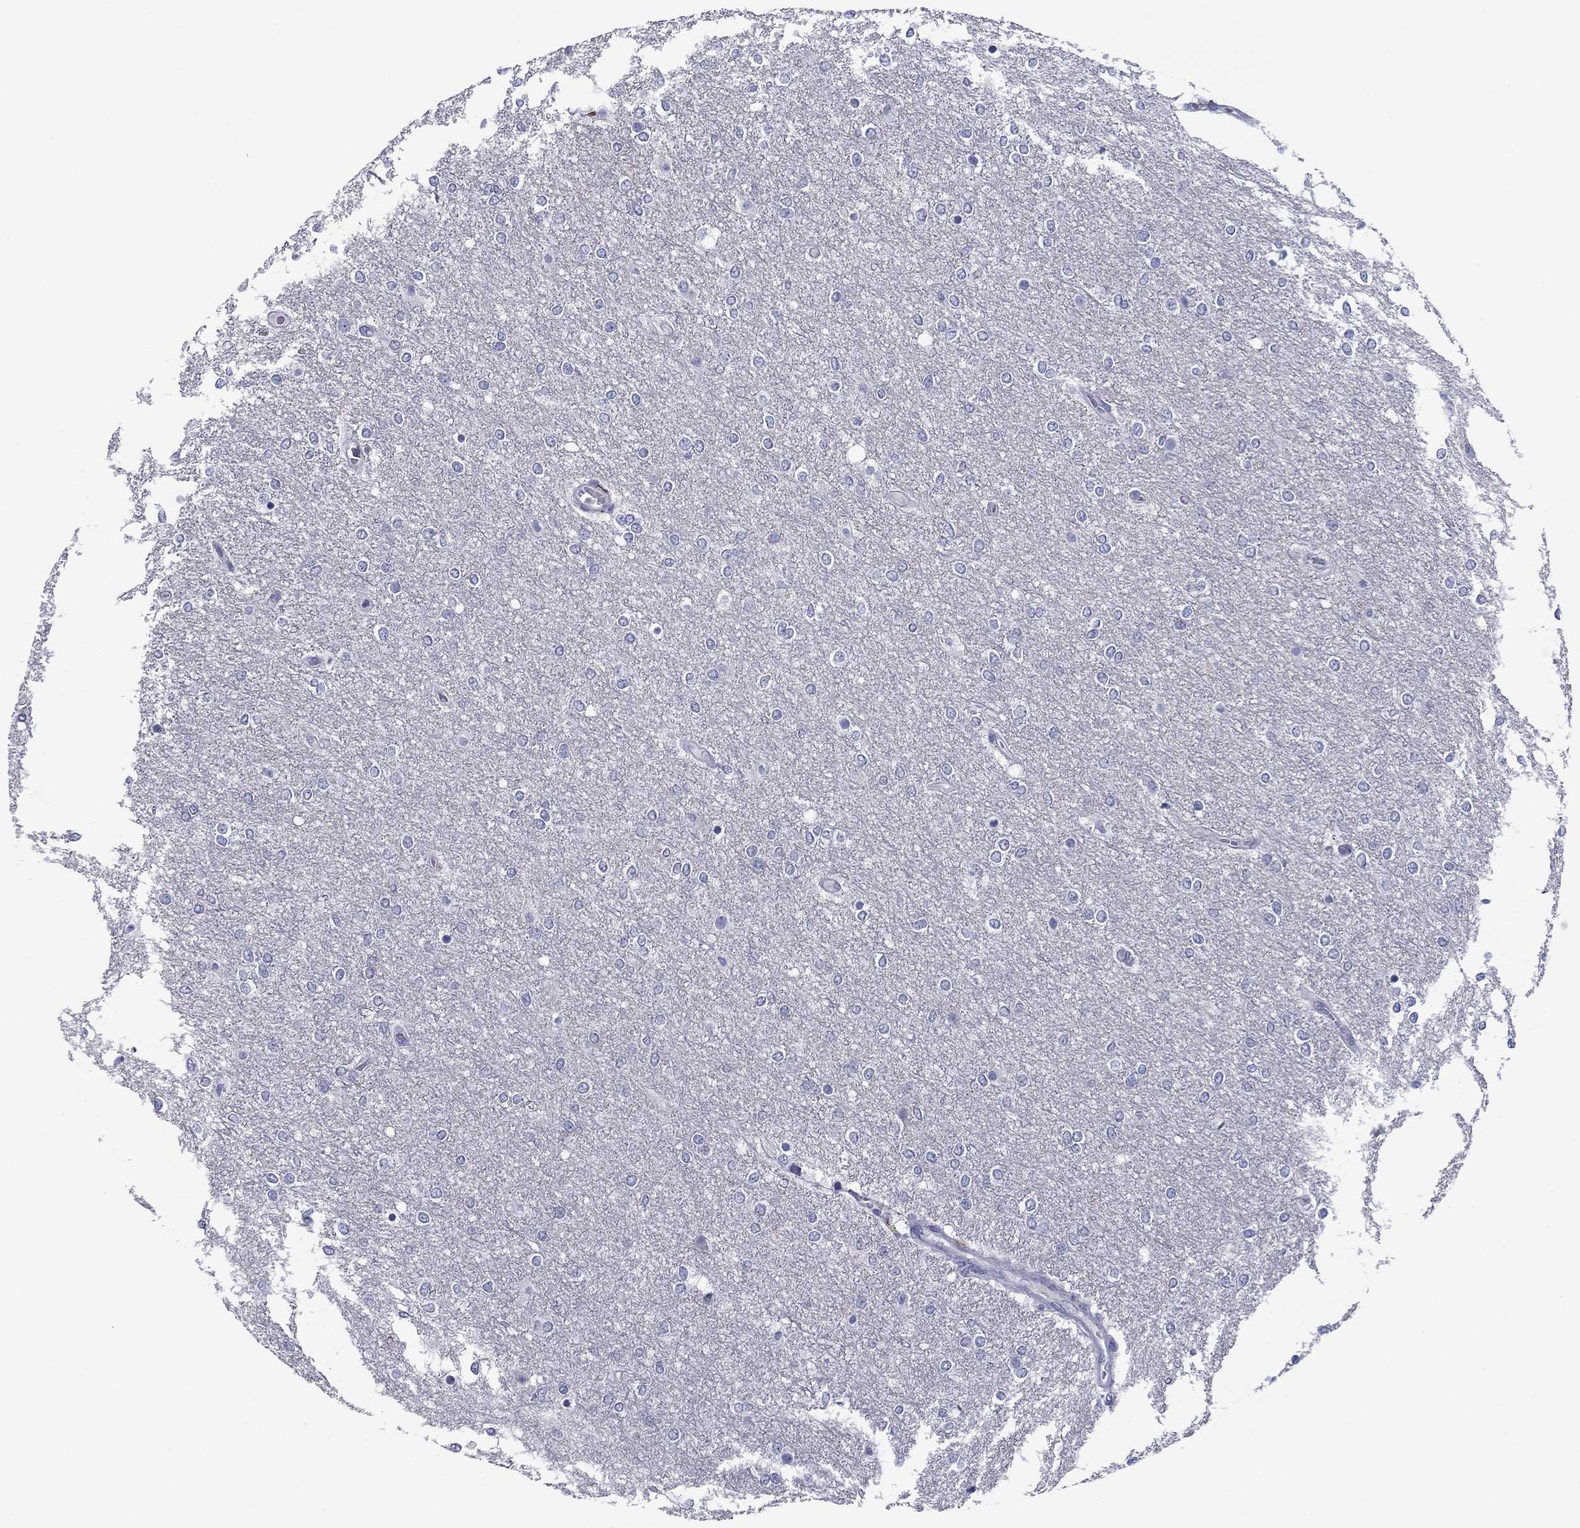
{"staining": {"intensity": "negative", "quantity": "none", "location": "none"}, "tissue": "glioma", "cell_type": "Tumor cells", "image_type": "cancer", "snomed": [{"axis": "morphology", "description": "Glioma, malignant, High grade"}, {"axis": "topography", "description": "Brain"}], "caption": "The micrograph reveals no significant staining in tumor cells of glioma.", "gene": "TCFL5", "patient": {"sex": "female", "age": 61}}